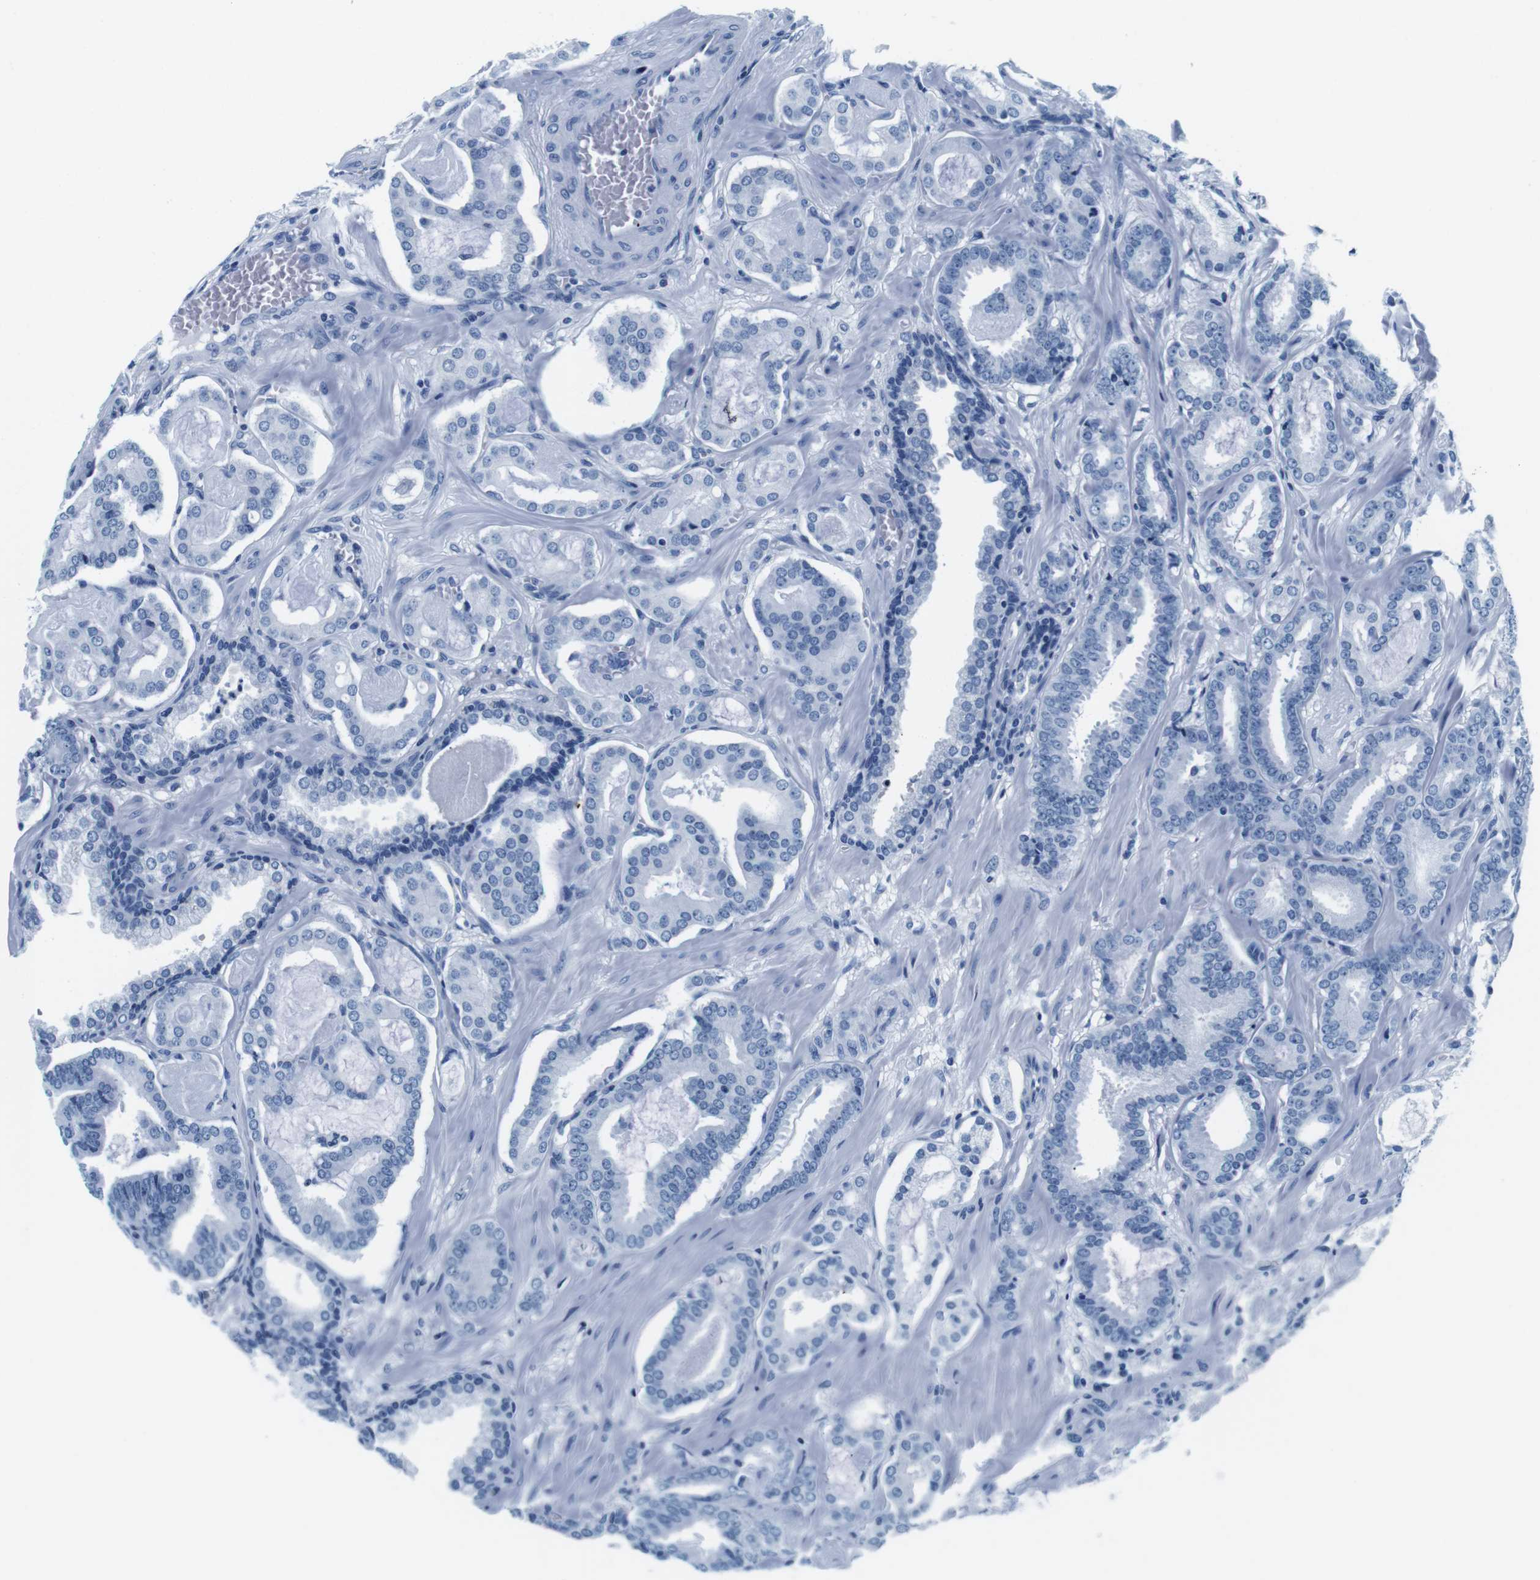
{"staining": {"intensity": "negative", "quantity": "none", "location": "none"}, "tissue": "prostate cancer", "cell_type": "Tumor cells", "image_type": "cancer", "snomed": [{"axis": "morphology", "description": "Adenocarcinoma, Low grade"}, {"axis": "topography", "description": "Prostate"}], "caption": "IHC micrograph of neoplastic tissue: prostate low-grade adenocarcinoma stained with DAB displays no significant protein staining in tumor cells.", "gene": "ELANE", "patient": {"sex": "male", "age": 53}}